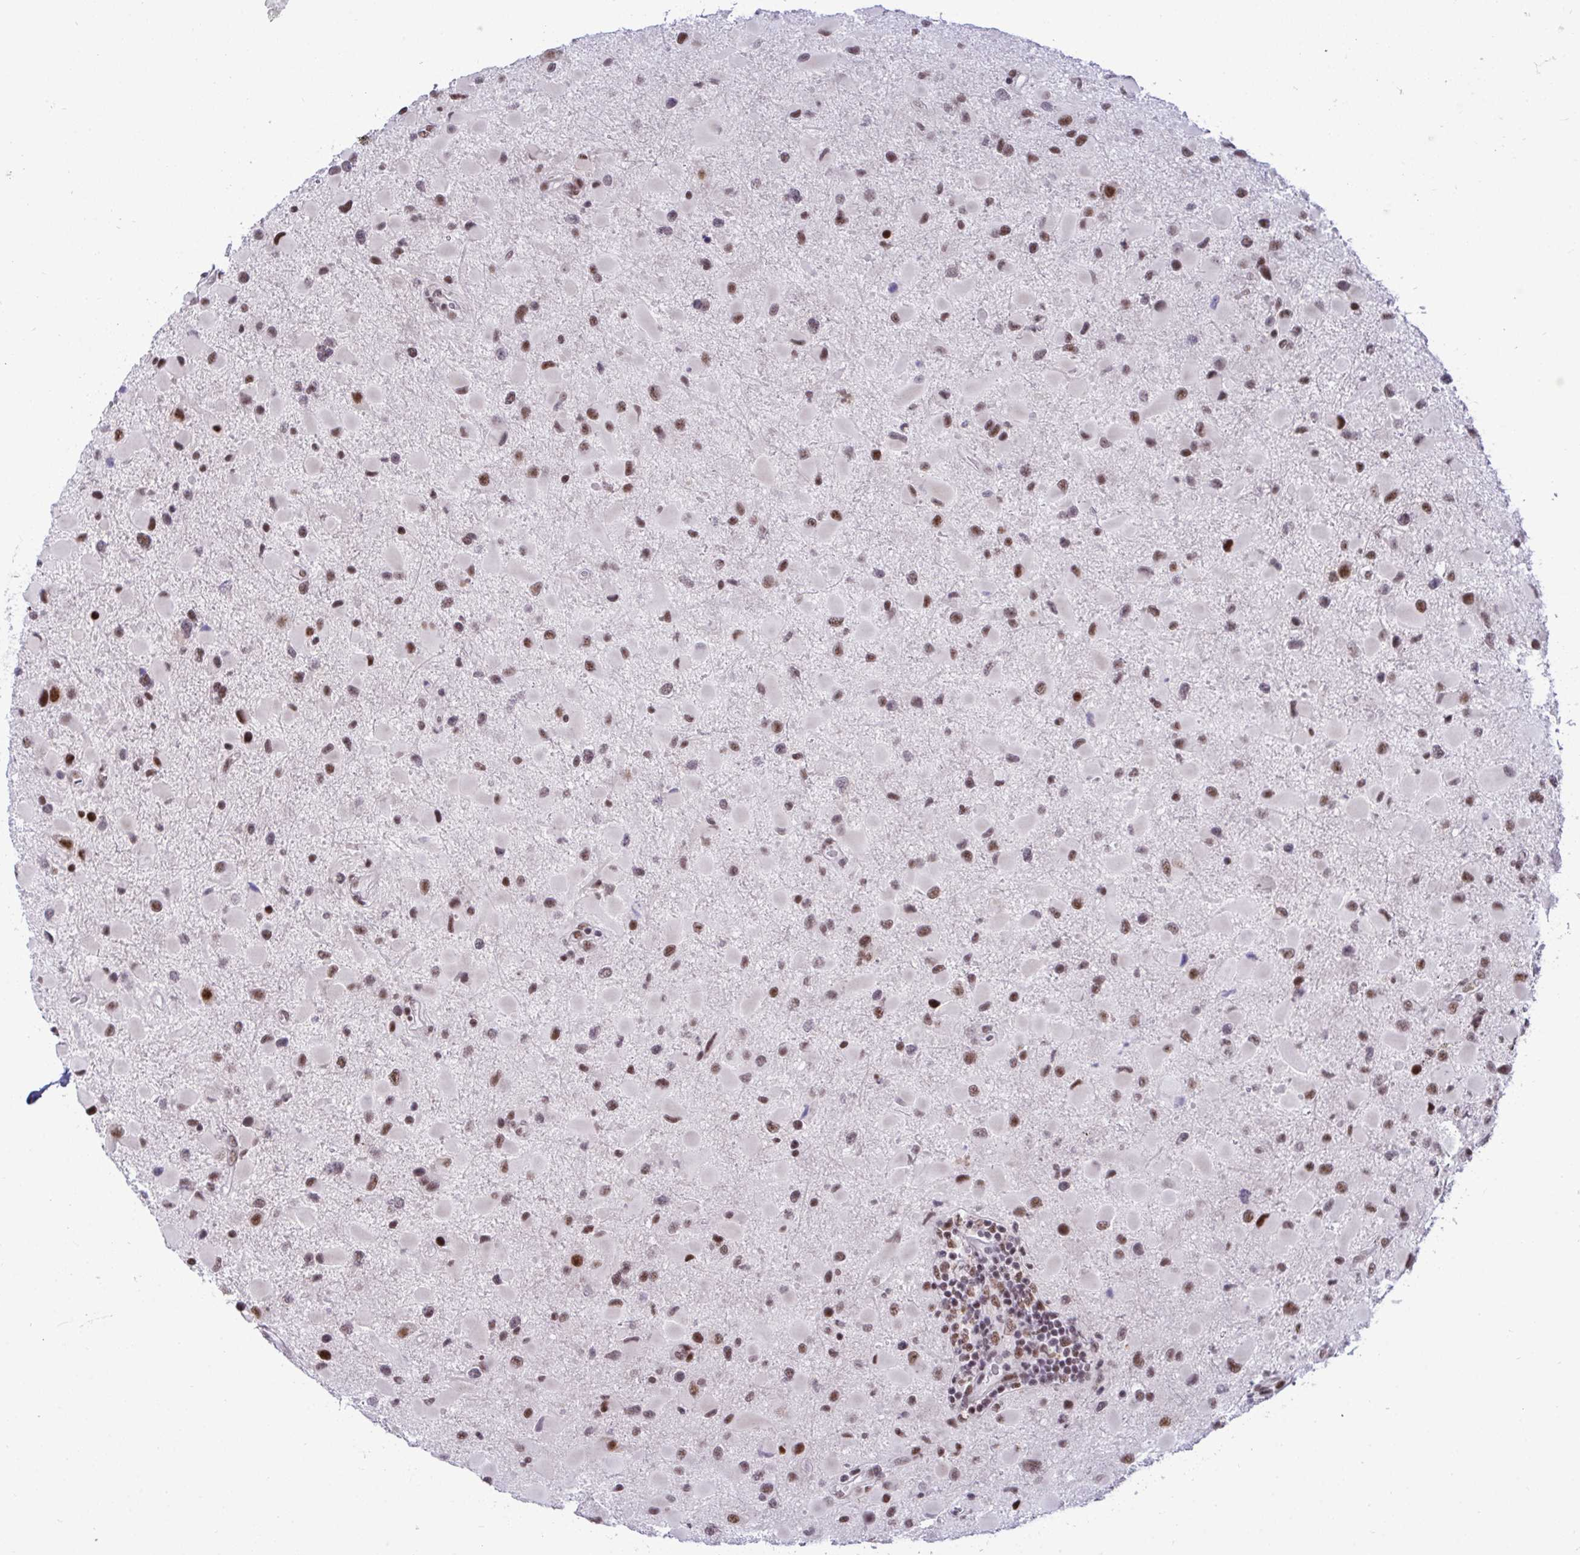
{"staining": {"intensity": "moderate", "quantity": ">75%", "location": "nuclear"}, "tissue": "glioma", "cell_type": "Tumor cells", "image_type": "cancer", "snomed": [{"axis": "morphology", "description": "Glioma, malignant, Low grade"}, {"axis": "topography", "description": "Brain"}], "caption": "This is a histology image of immunohistochemistry (IHC) staining of malignant low-grade glioma, which shows moderate expression in the nuclear of tumor cells.", "gene": "WBP11", "patient": {"sex": "female", "age": 32}}